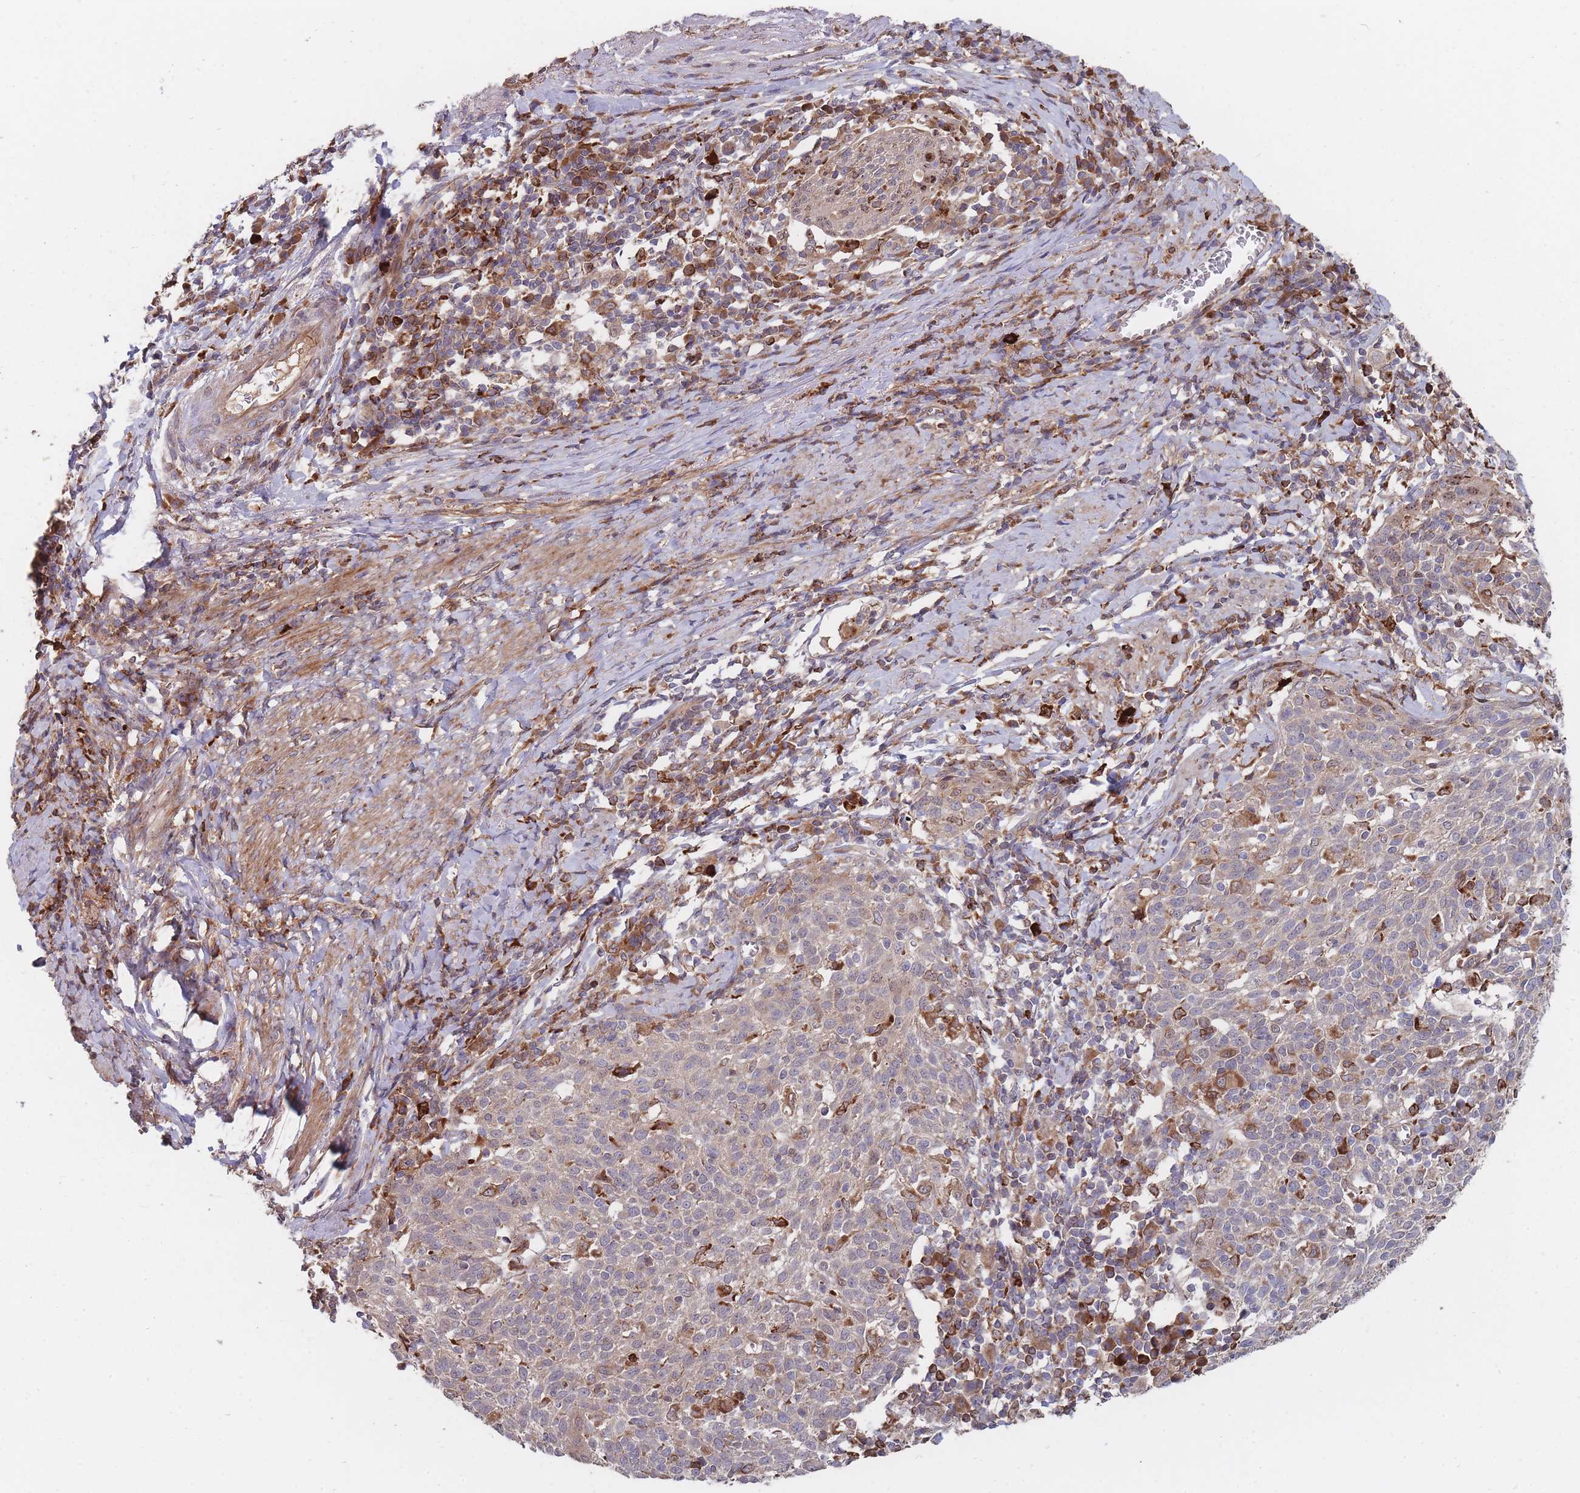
{"staining": {"intensity": "moderate", "quantity": "<25%", "location": "cytoplasmic/membranous"}, "tissue": "cervical cancer", "cell_type": "Tumor cells", "image_type": "cancer", "snomed": [{"axis": "morphology", "description": "Squamous cell carcinoma, NOS"}, {"axis": "topography", "description": "Cervix"}], "caption": "Immunohistochemistry of cervical cancer (squamous cell carcinoma) reveals low levels of moderate cytoplasmic/membranous positivity in approximately <25% of tumor cells.", "gene": "THSD7B", "patient": {"sex": "female", "age": 52}}